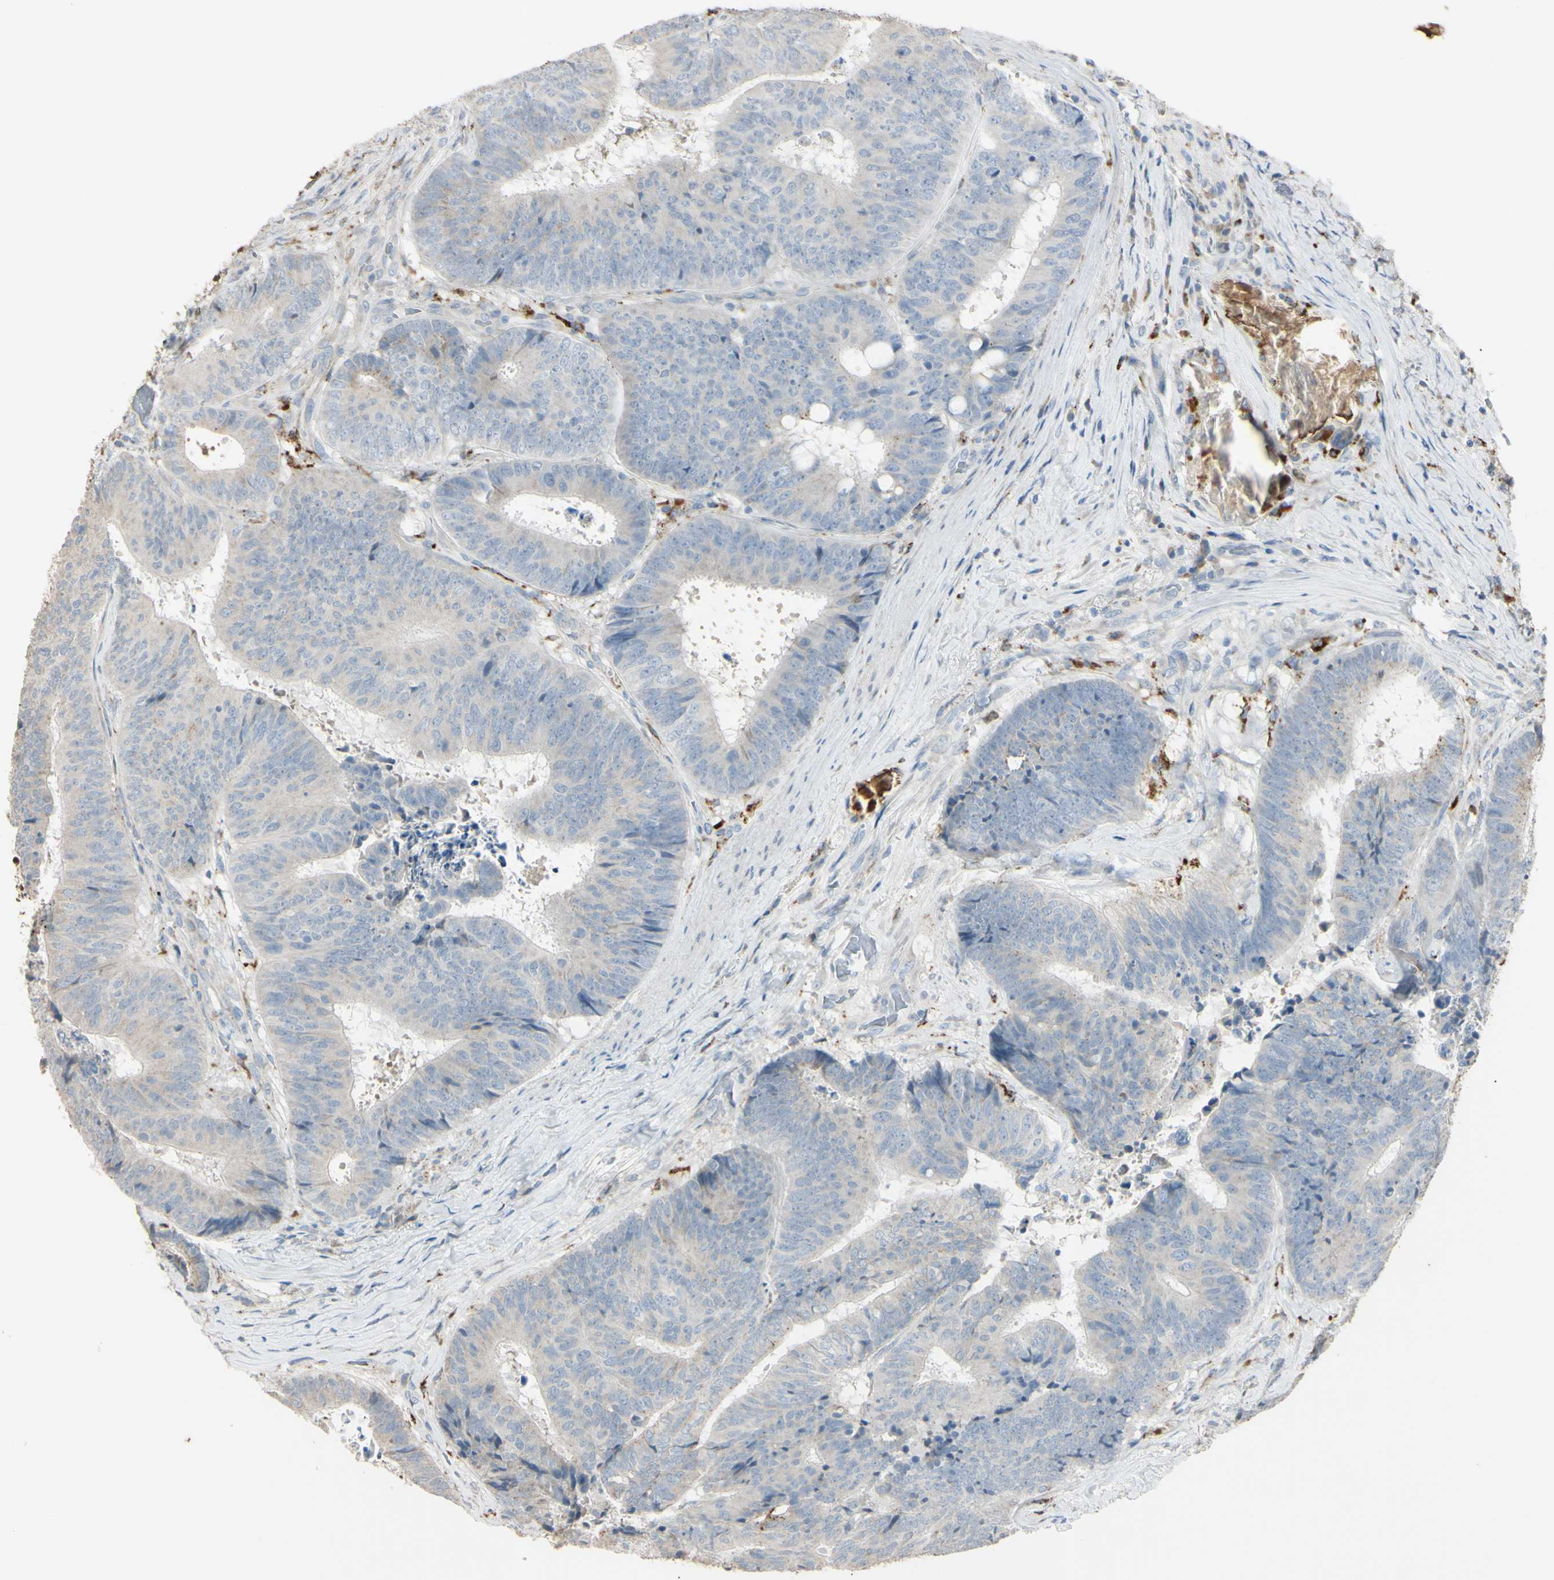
{"staining": {"intensity": "weak", "quantity": ">75%", "location": "cytoplasmic/membranous"}, "tissue": "colorectal cancer", "cell_type": "Tumor cells", "image_type": "cancer", "snomed": [{"axis": "morphology", "description": "Adenocarcinoma, NOS"}, {"axis": "topography", "description": "Rectum"}], "caption": "Immunohistochemical staining of adenocarcinoma (colorectal) shows low levels of weak cytoplasmic/membranous protein expression in approximately >75% of tumor cells.", "gene": "ANGPTL1", "patient": {"sex": "male", "age": 72}}